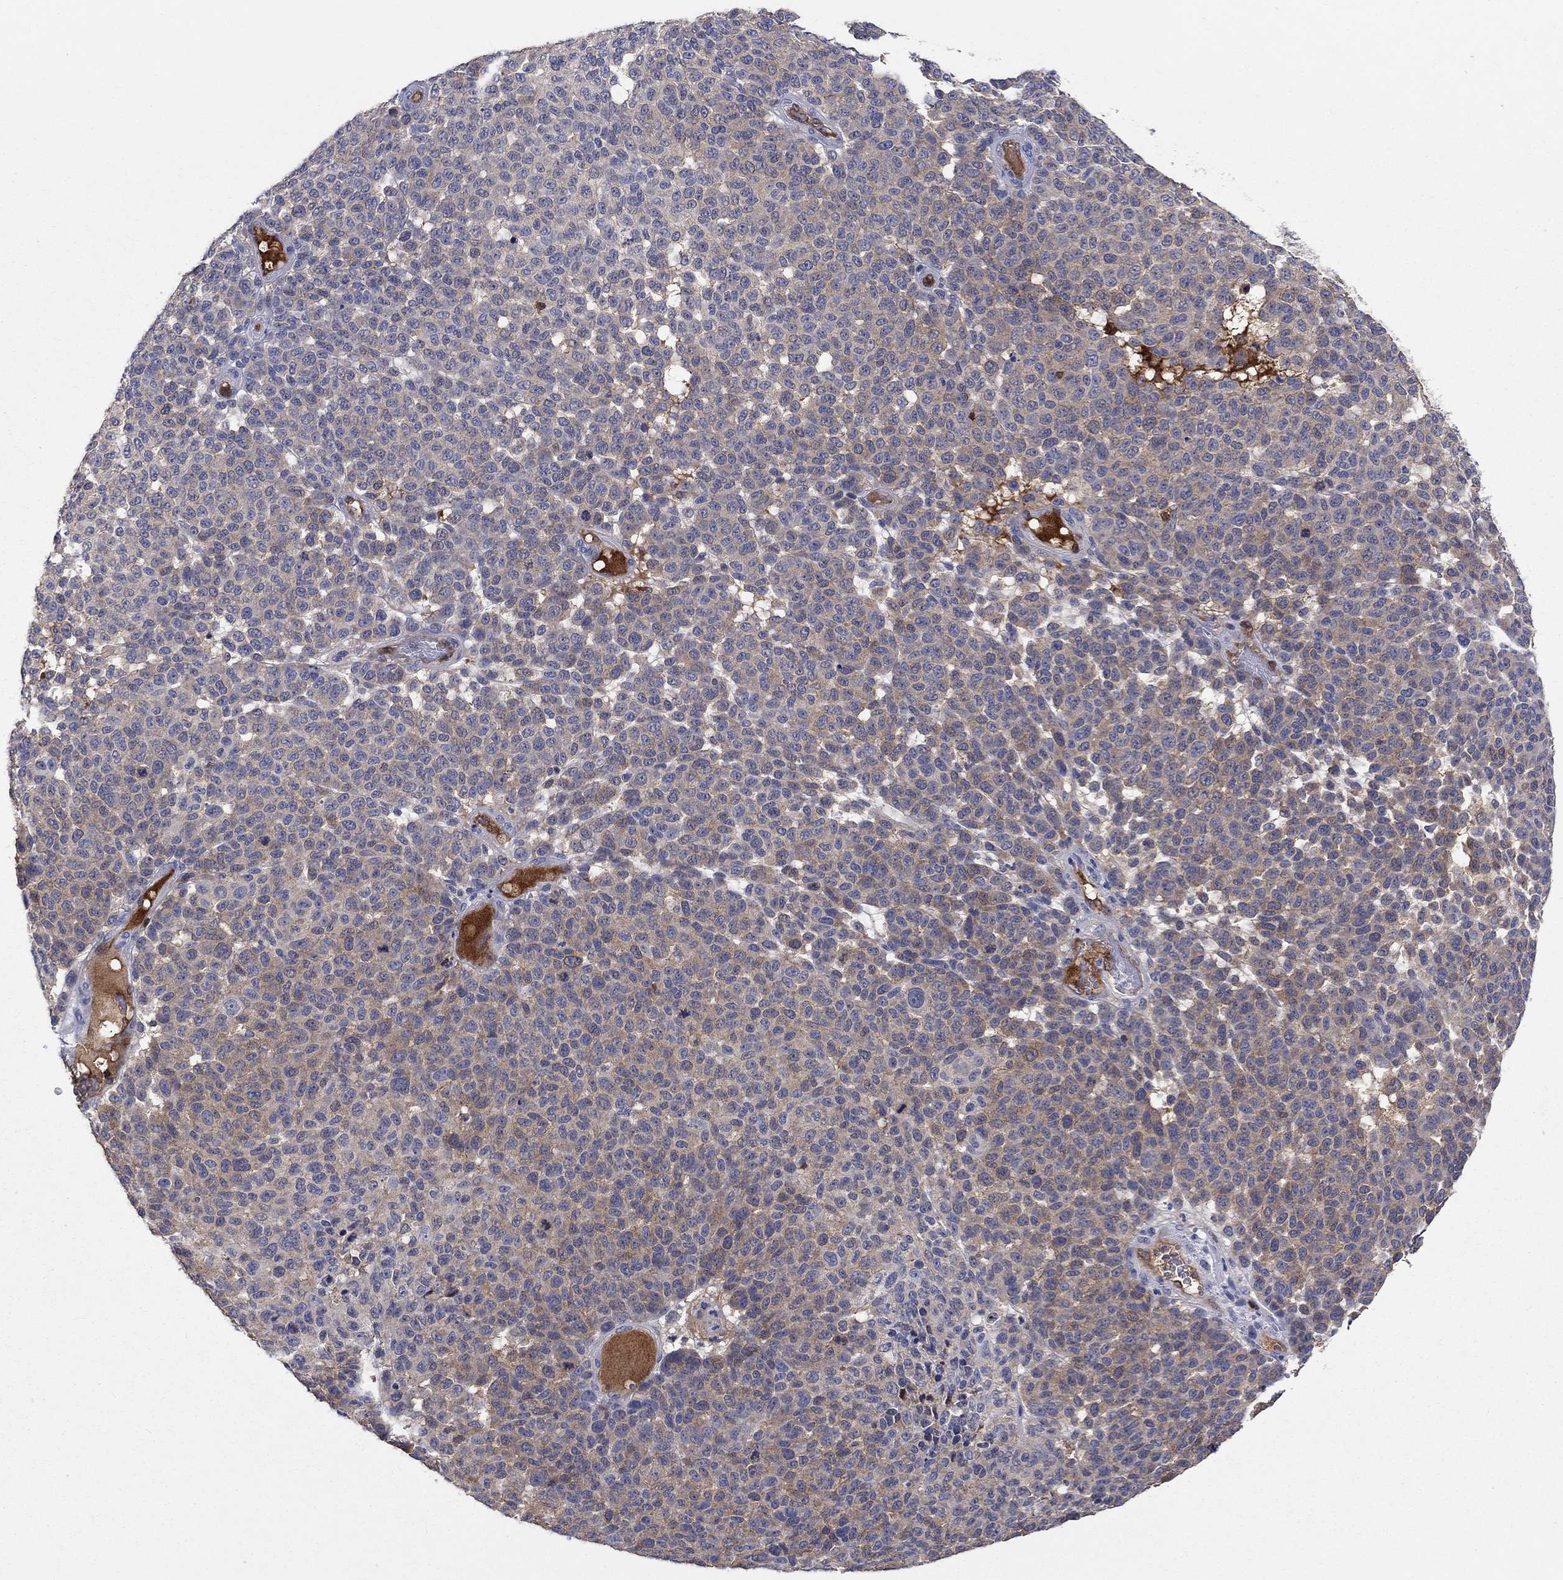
{"staining": {"intensity": "weak", "quantity": "25%-75%", "location": "cytoplasmic/membranous"}, "tissue": "melanoma", "cell_type": "Tumor cells", "image_type": "cancer", "snomed": [{"axis": "morphology", "description": "Malignant melanoma, NOS"}, {"axis": "topography", "description": "Skin"}], "caption": "Weak cytoplasmic/membranous expression for a protein is appreciated in approximately 25%-75% of tumor cells of malignant melanoma using IHC.", "gene": "AGFG2", "patient": {"sex": "female", "age": 95}}